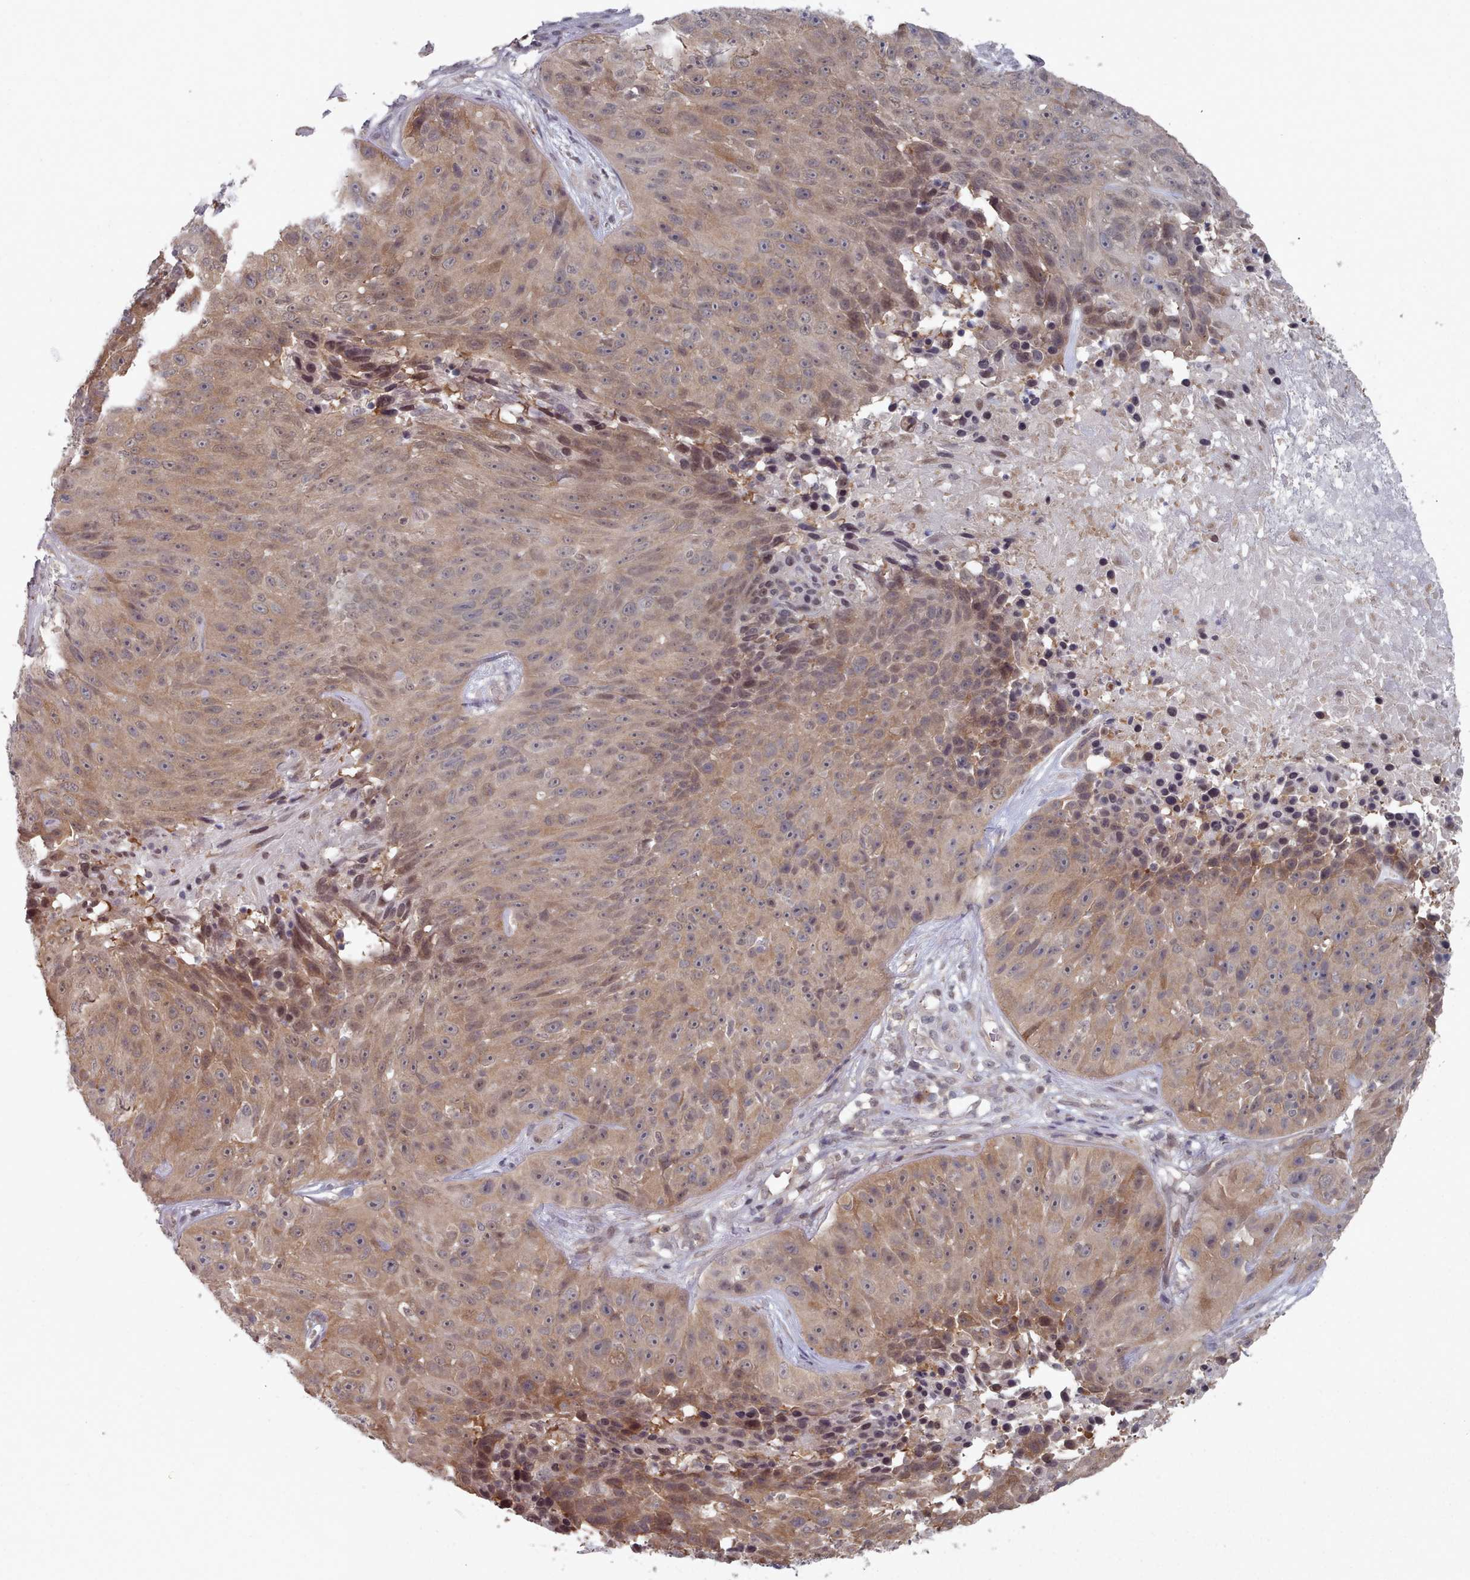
{"staining": {"intensity": "moderate", "quantity": ">75%", "location": "cytoplasmic/membranous"}, "tissue": "skin cancer", "cell_type": "Tumor cells", "image_type": "cancer", "snomed": [{"axis": "morphology", "description": "Squamous cell carcinoma, NOS"}, {"axis": "topography", "description": "Skin"}], "caption": "The photomicrograph reveals staining of squamous cell carcinoma (skin), revealing moderate cytoplasmic/membranous protein expression (brown color) within tumor cells.", "gene": "HYAL3", "patient": {"sex": "female", "age": 87}}